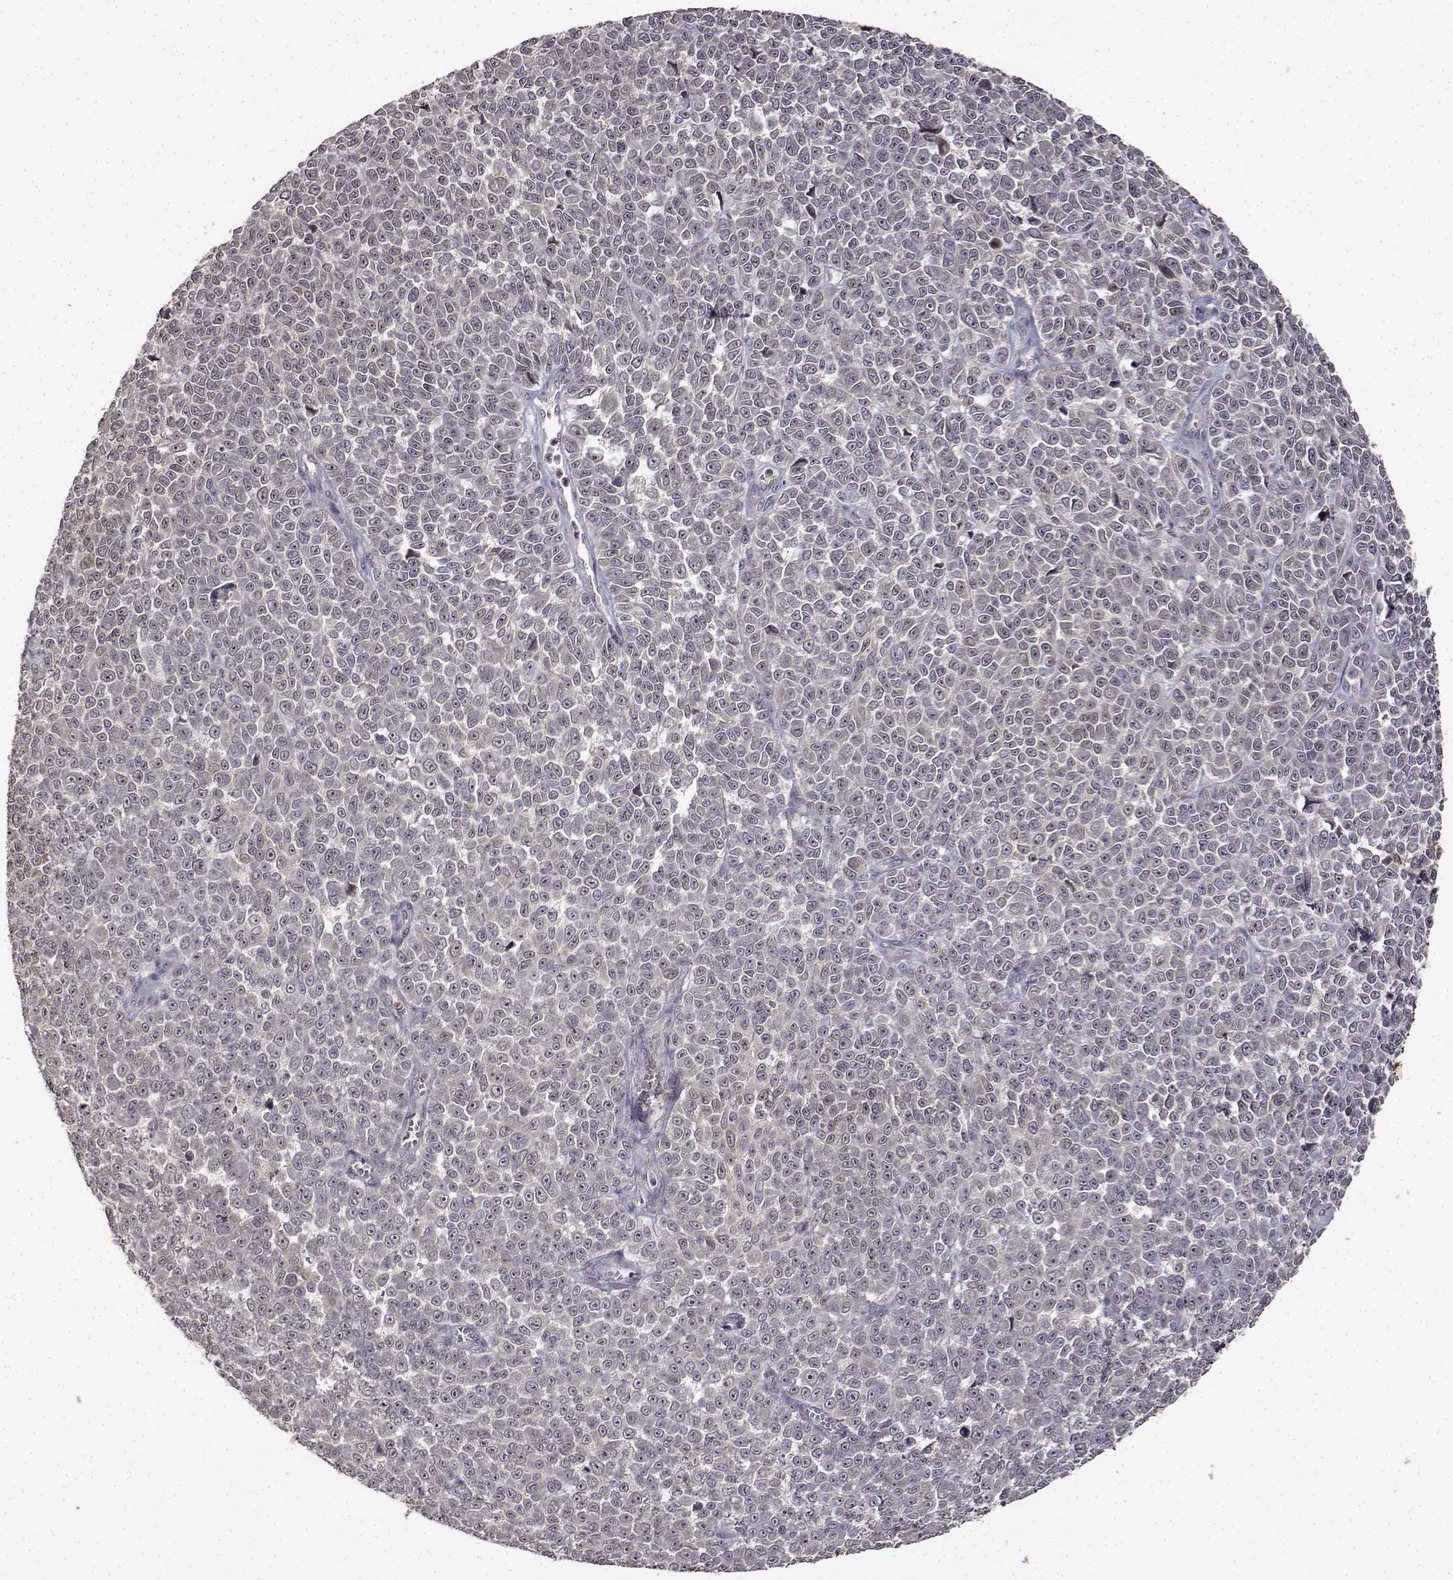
{"staining": {"intensity": "negative", "quantity": "none", "location": "none"}, "tissue": "melanoma", "cell_type": "Tumor cells", "image_type": "cancer", "snomed": [{"axis": "morphology", "description": "Malignant melanoma, NOS"}, {"axis": "topography", "description": "Skin"}], "caption": "Immunohistochemistry (IHC) micrograph of neoplastic tissue: malignant melanoma stained with DAB displays no significant protein expression in tumor cells.", "gene": "BDNF", "patient": {"sex": "female", "age": 95}}